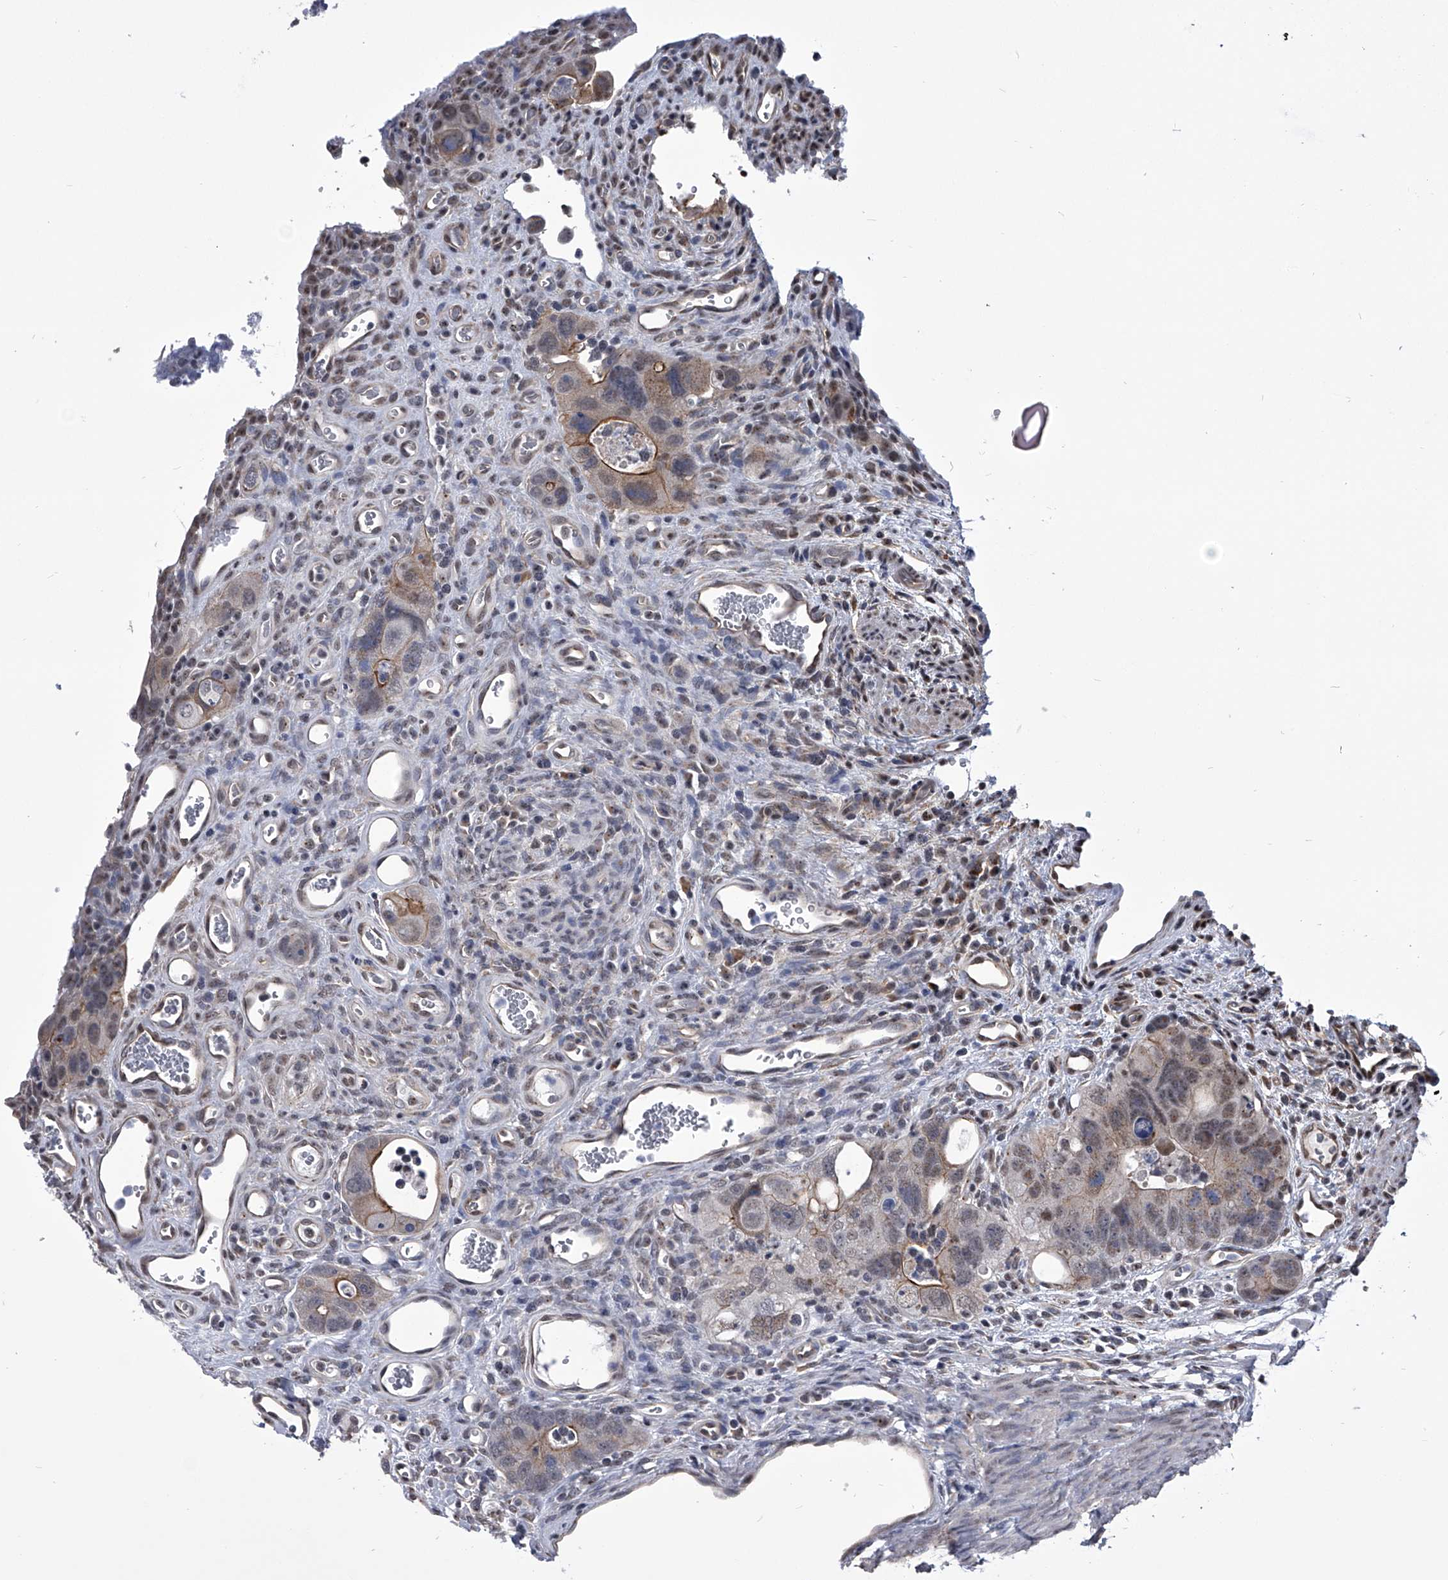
{"staining": {"intensity": "moderate", "quantity": "<25%", "location": "cytoplasmic/membranous,nuclear"}, "tissue": "colorectal cancer", "cell_type": "Tumor cells", "image_type": "cancer", "snomed": [{"axis": "morphology", "description": "Adenocarcinoma, NOS"}, {"axis": "topography", "description": "Rectum"}], "caption": "Colorectal cancer stained with a brown dye reveals moderate cytoplasmic/membranous and nuclear positive positivity in about <25% of tumor cells.", "gene": "ZNF76", "patient": {"sex": "male", "age": 59}}